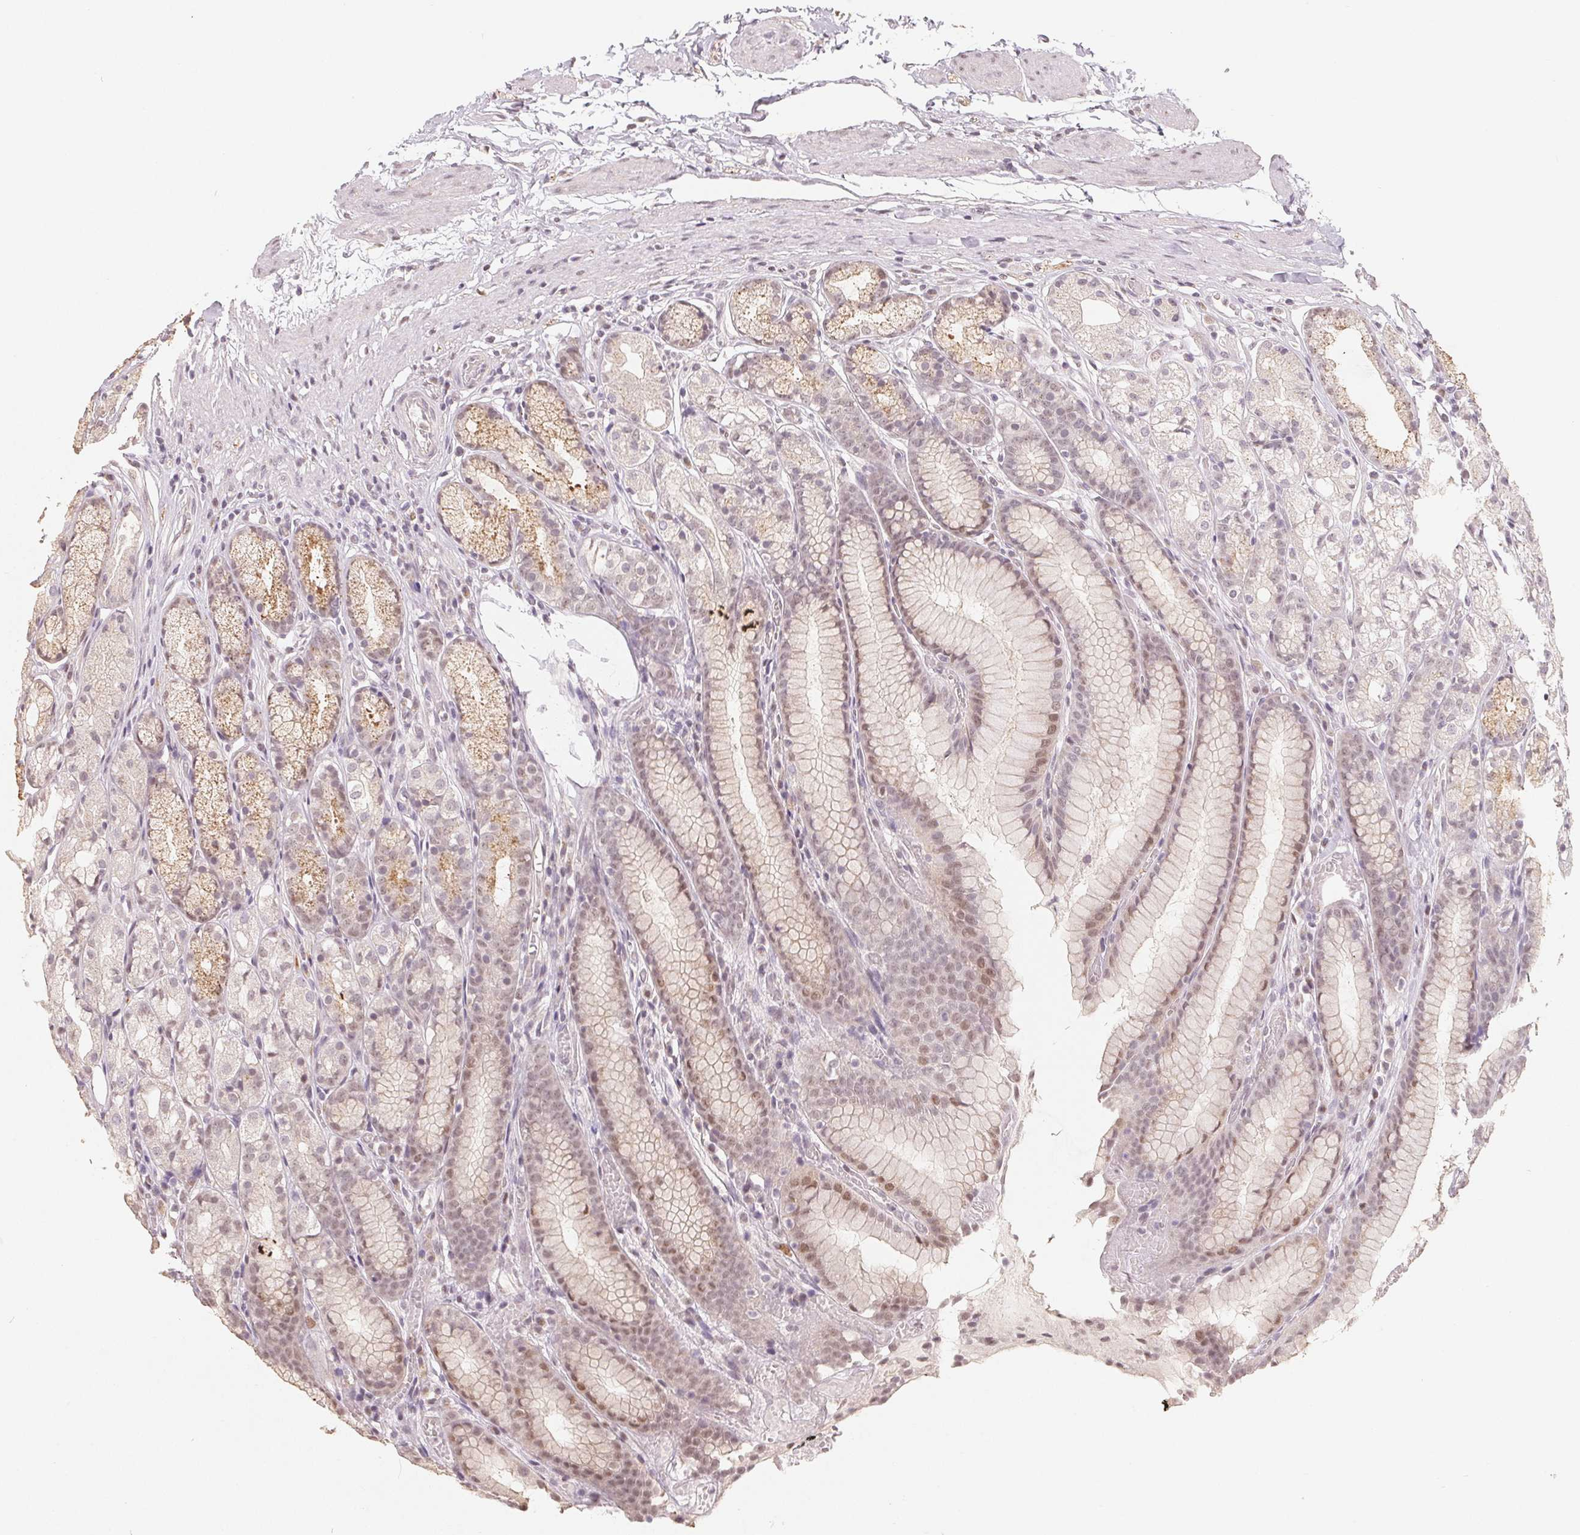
{"staining": {"intensity": "weak", "quantity": ">75%", "location": "cytoplasmic/membranous,nuclear"}, "tissue": "stomach", "cell_type": "Glandular cells", "image_type": "normal", "snomed": [{"axis": "morphology", "description": "Normal tissue, NOS"}, {"axis": "topography", "description": "Stomach"}], "caption": "IHC of unremarkable human stomach reveals low levels of weak cytoplasmic/membranous,nuclear staining in about >75% of glandular cells.", "gene": "CCDC138", "patient": {"sex": "male", "age": 70}}